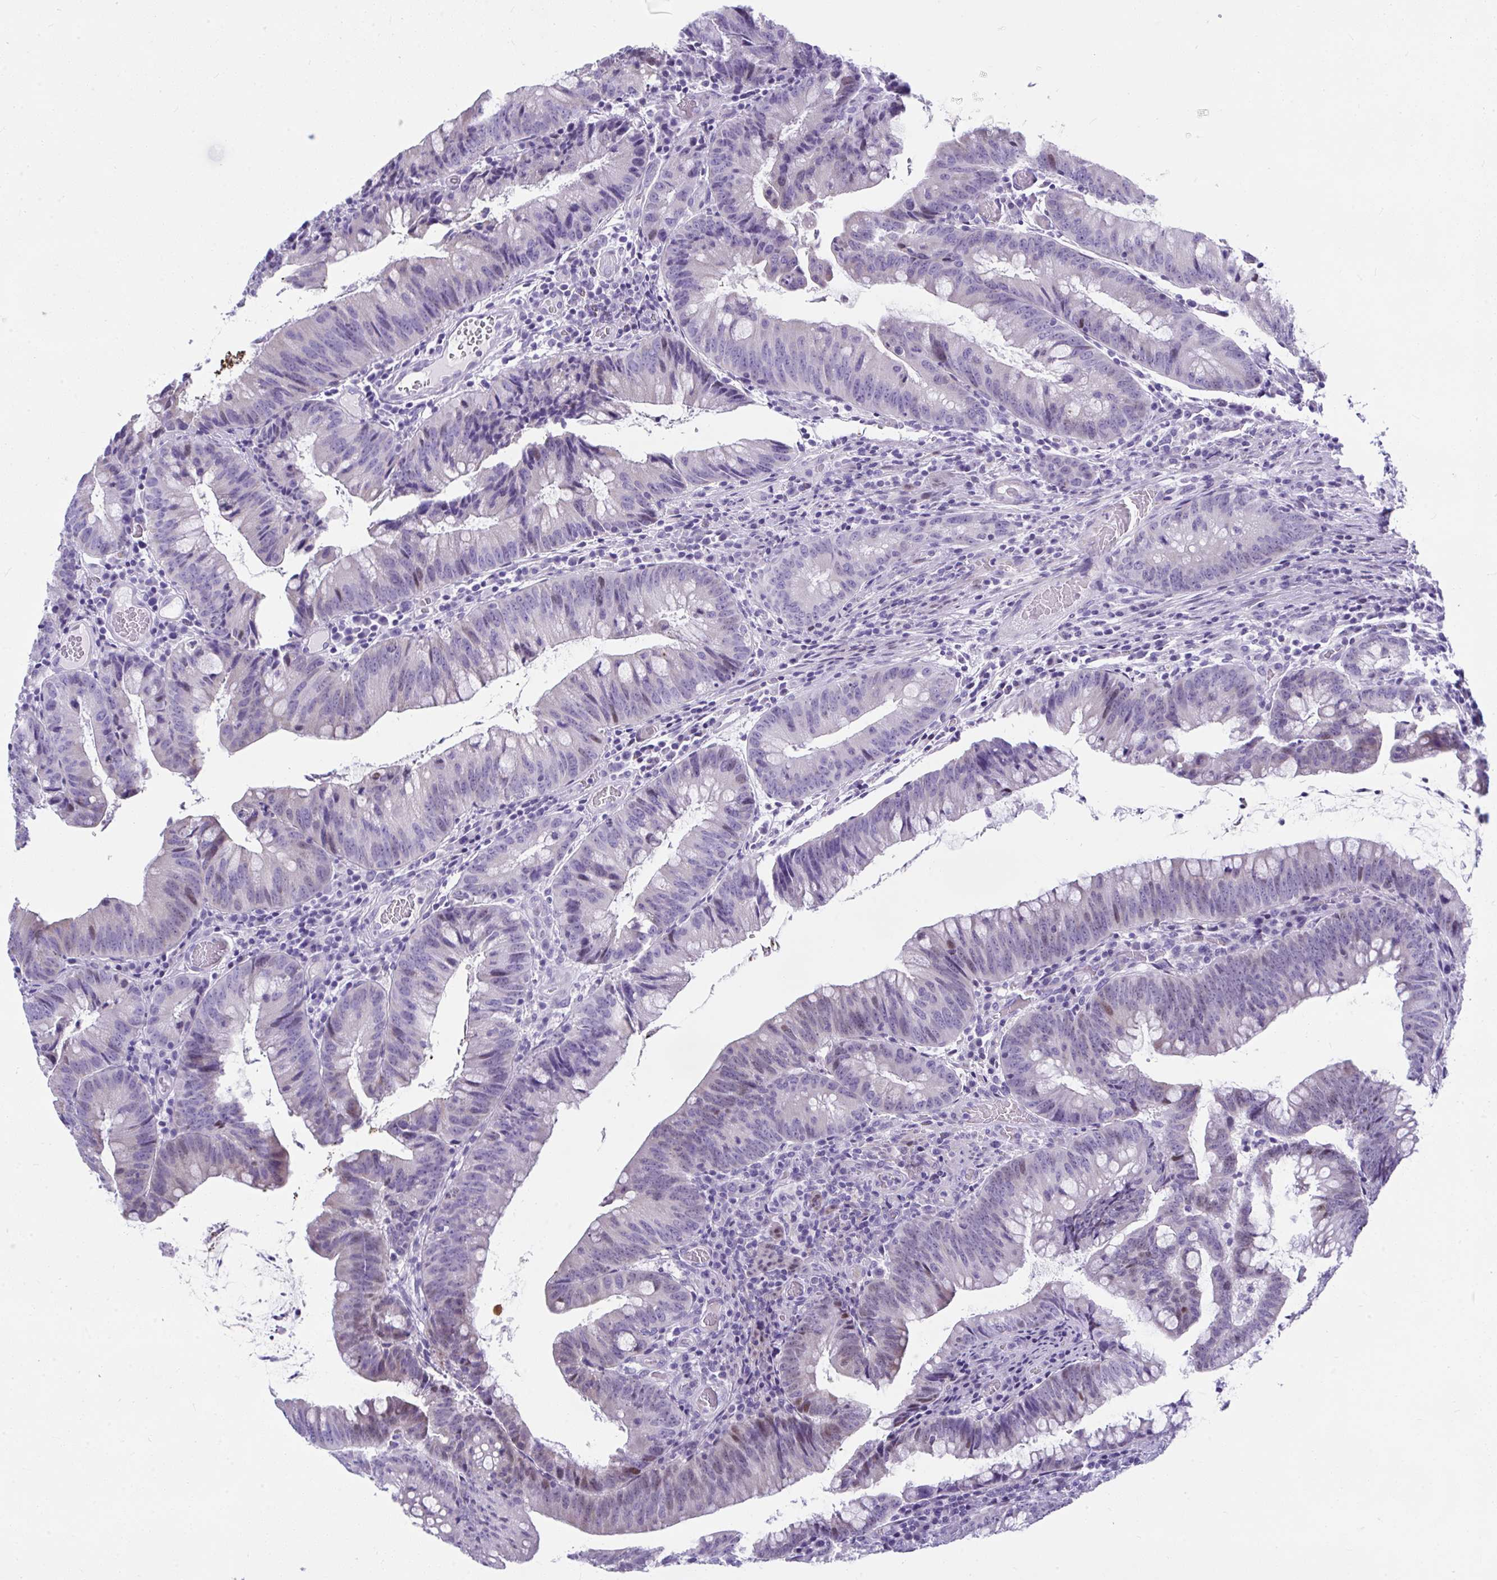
{"staining": {"intensity": "negative", "quantity": "none", "location": "none"}, "tissue": "colorectal cancer", "cell_type": "Tumor cells", "image_type": "cancer", "snomed": [{"axis": "morphology", "description": "Adenocarcinoma, NOS"}, {"axis": "topography", "description": "Colon"}], "caption": "Immunohistochemistry of human colorectal cancer (adenocarcinoma) reveals no positivity in tumor cells. (DAB (3,3'-diaminobenzidine) immunohistochemistry (IHC) visualized using brightfield microscopy, high magnification).", "gene": "ISL1", "patient": {"sex": "male", "age": 62}}